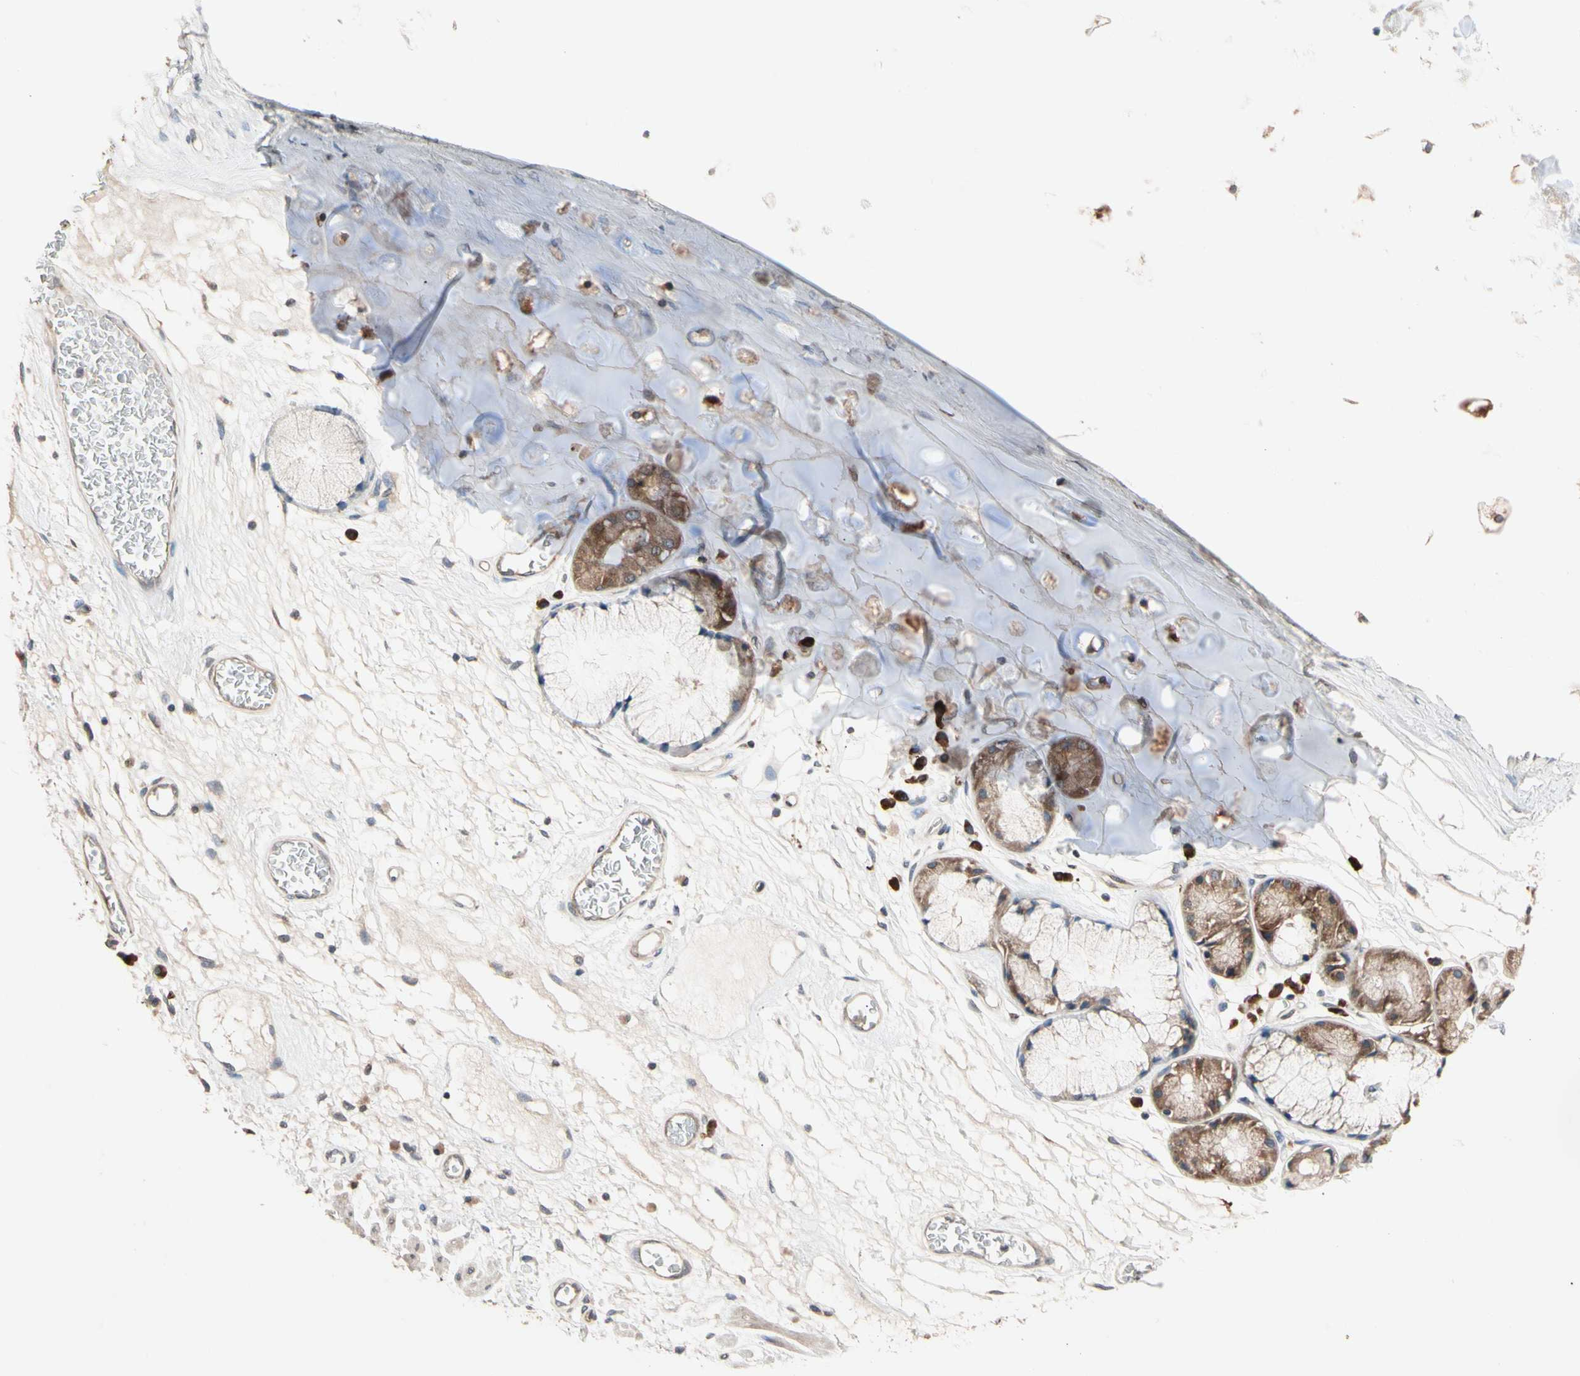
{"staining": {"intensity": "moderate", "quantity": ">75%", "location": "cytoplasmic/membranous"}, "tissue": "bronchus", "cell_type": "Respiratory epithelial cells", "image_type": "normal", "snomed": [{"axis": "morphology", "description": "Normal tissue, NOS"}, {"axis": "topography", "description": "Bronchus"}], "caption": "Immunohistochemical staining of unremarkable bronchus exhibits >75% levels of moderate cytoplasmic/membranous protein expression in about >75% of respiratory epithelial cells.", "gene": "PRDX4", "patient": {"sex": "male", "age": 66}}